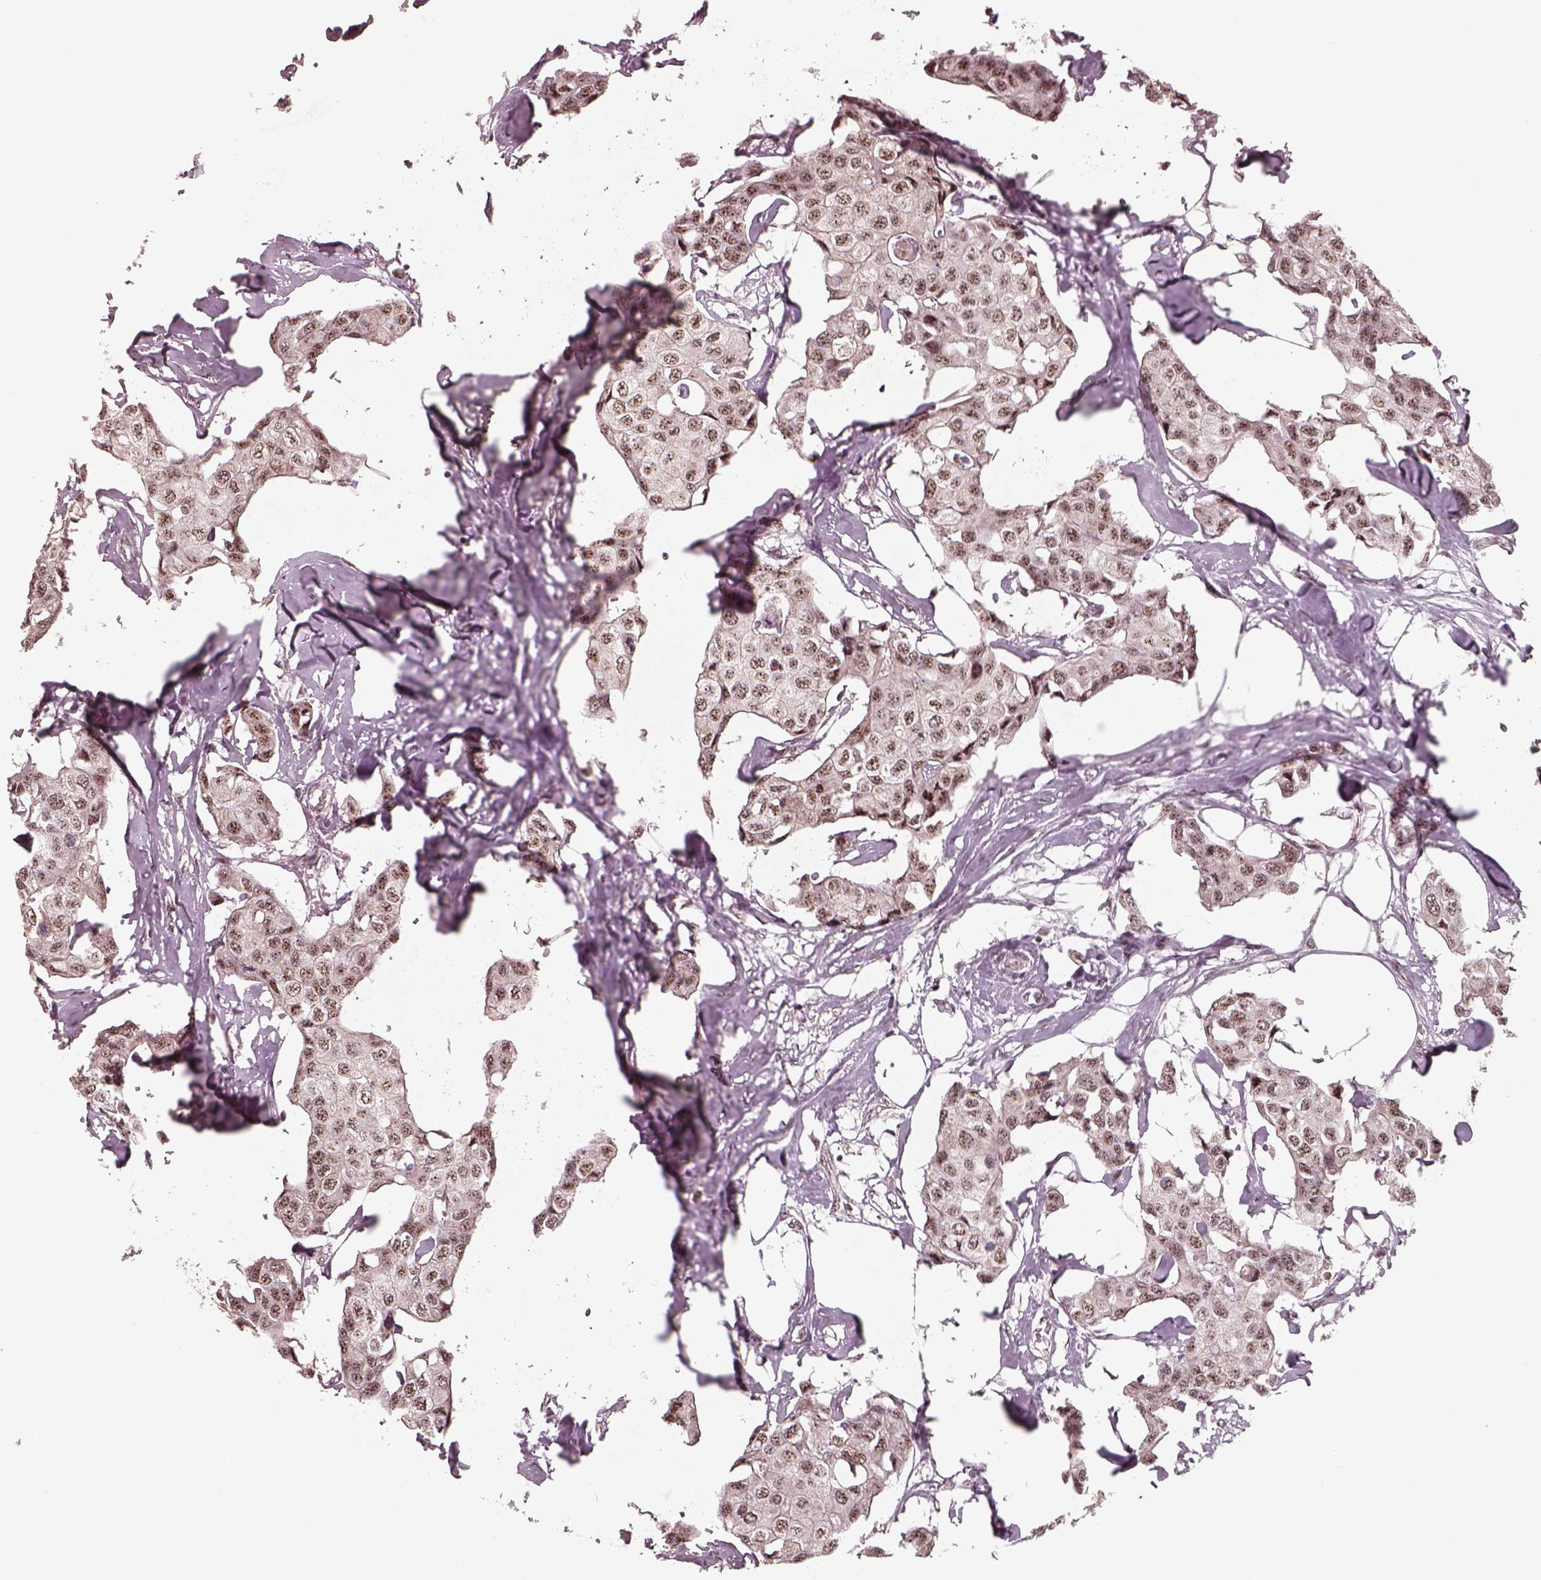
{"staining": {"intensity": "moderate", "quantity": ">75%", "location": "nuclear"}, "tissue": "breast cancer", "cell_type": "Tumor cells", "image_type": "cancer", "snomed": [{"axis": "morphology", "description": "Duct carcinoma"}, {"axis": "topography", "description": "Breast"}], "caption": "Immunohistochemical staining of intraductal carcinoma (breast) exhibits moderate nuclear protein staining in approximately >75% of tumor cells.", "gene": "ATXN7L3", "patient": {"sex": "female", "age": 80}}